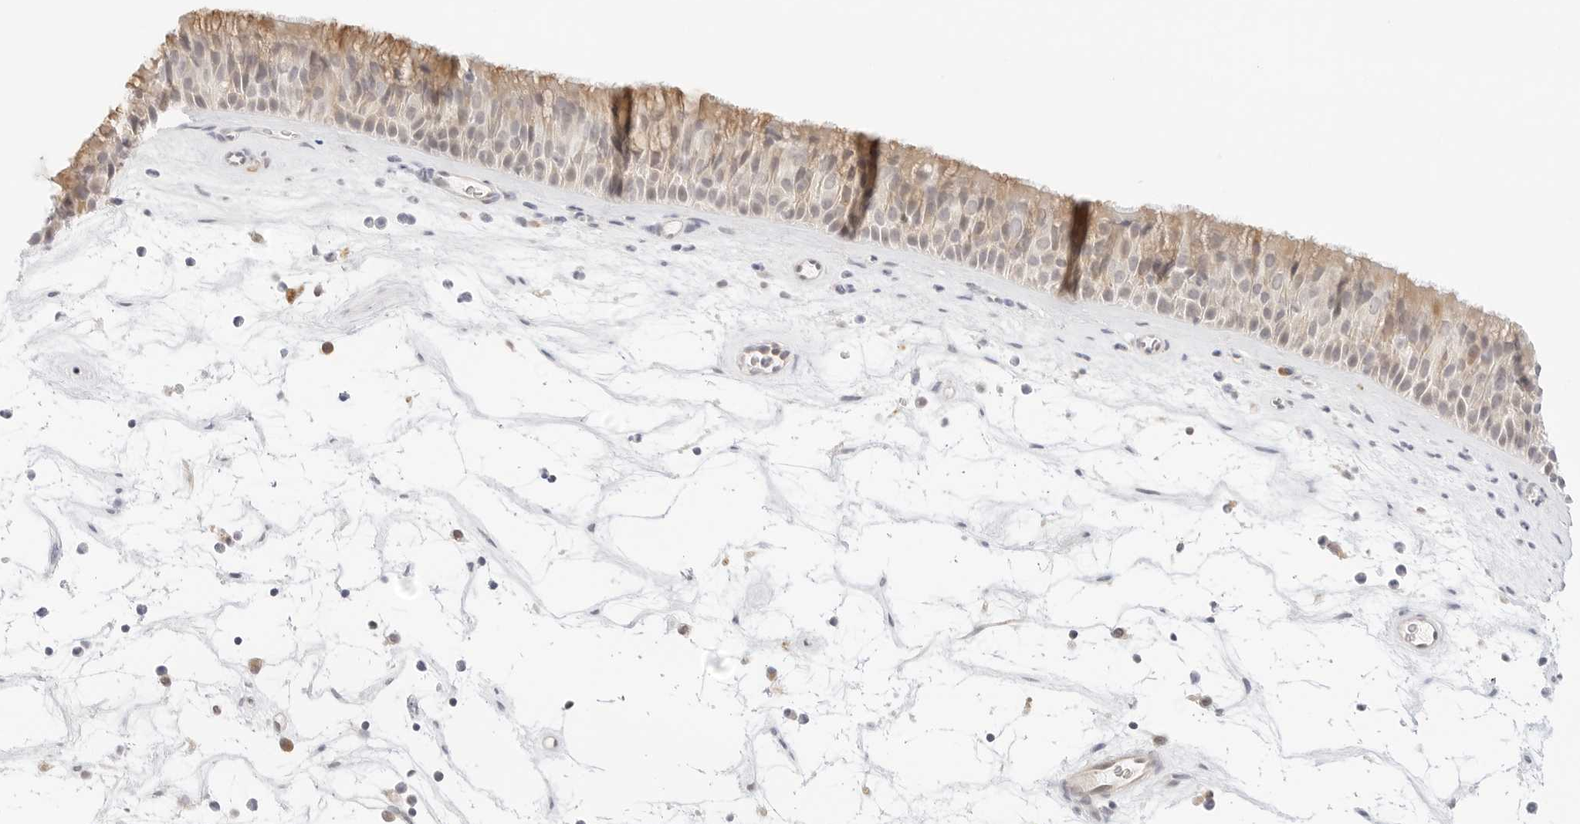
{"staining": {"intensity": "moderate", "quantity": "25%-75%", "location": "cytoplasmic/membranous"}, "tissue": "nasopharynx", "cell_type": "Respiratory epithelial cells", "image_type": "normal", "snomed": [{"axis": "morphology", "description": "Normal tissue, NOS"}, {"axis": "topography", "description": "Nasopharynx"}], "caption": "Brown immunohistochemical staining in normal nasopharynx demonstrates moderate cytoplasmic/membranous expression in about 25%-75% of respiratory epithelial cells. (IHC, brightfield microscopy, high magnification).", "gene": "ERO1B", "patient": {"sex": "male", "age": 64}}